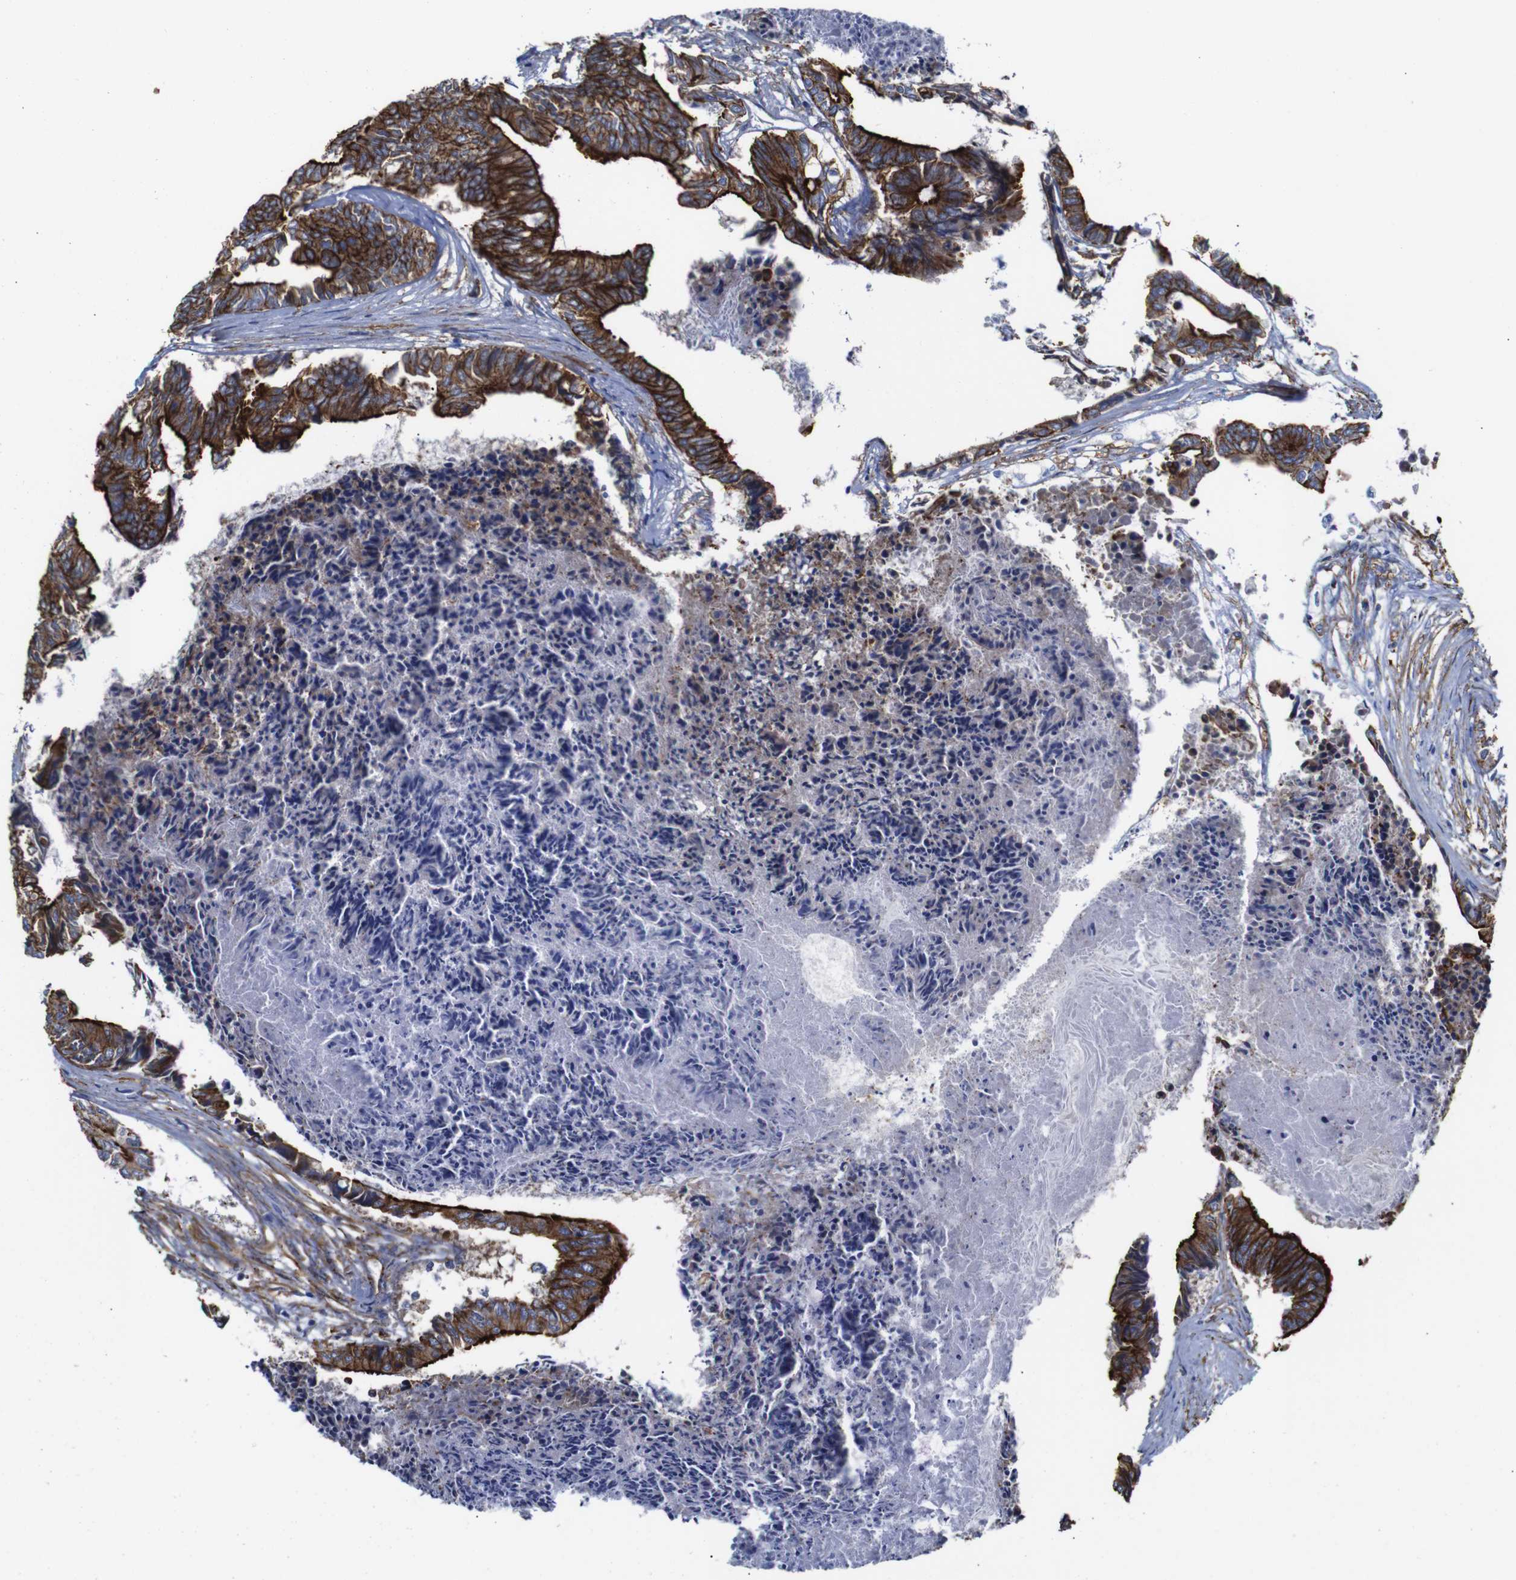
{"staining": {"intensity": "strong", "quantity": ">75%", "location": "cytoplasmic/membranous"}, "tissue": "colorectal cancer", "cell_type": "Tumor cells", "image_type": "cancer", "snomed": [{"axis": "morphology", "description": "Adenocarcinoma, NOS"}, {"axis": "topography", "description": "Rectum"}], "caption": "Tumor cells exhibit high levels of strong cytoplasmic/membranous staining in approximately >75% of cells in human colorectal cancer.", "gene": "SPTBN1", "patient": {"sex": "male", "age": 63}}